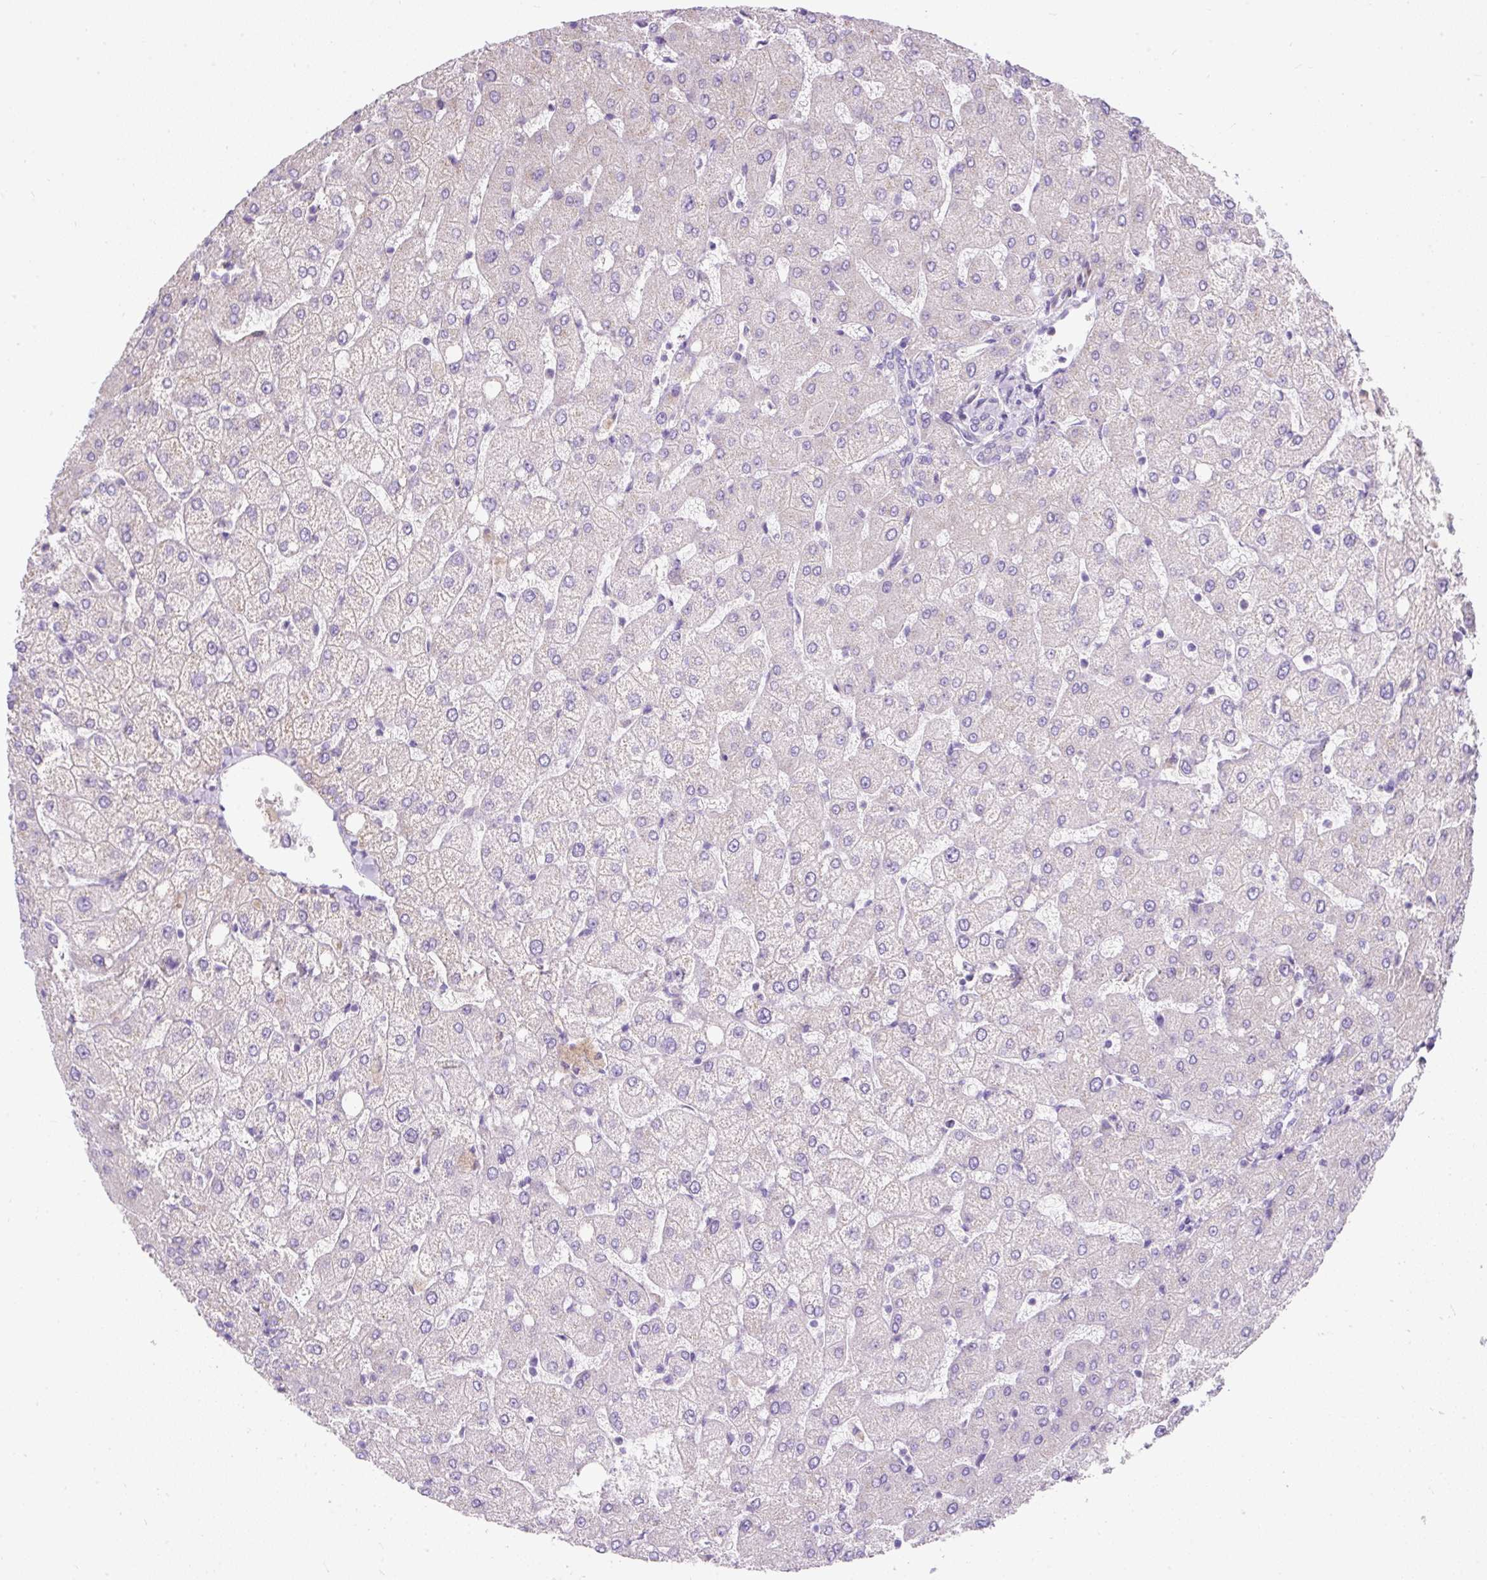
{"staining": {"intensity": "negative", "quantity": "none", "location": "none"}, "tissue": "liver", "cell_type": "Cholangiocytes", "image_type": "normal", "snomed": [{"axis": "morphology", "description": "Normal tissue, NOS"}, {"axis": "topography", "description": "Liver"}], "caption": "Immunohistochemistry (IHC) of normal liver reveals no staining in cholangiocytes.", "gene": "SUSD5", "patient": {"sex": "female", "age": 54}}